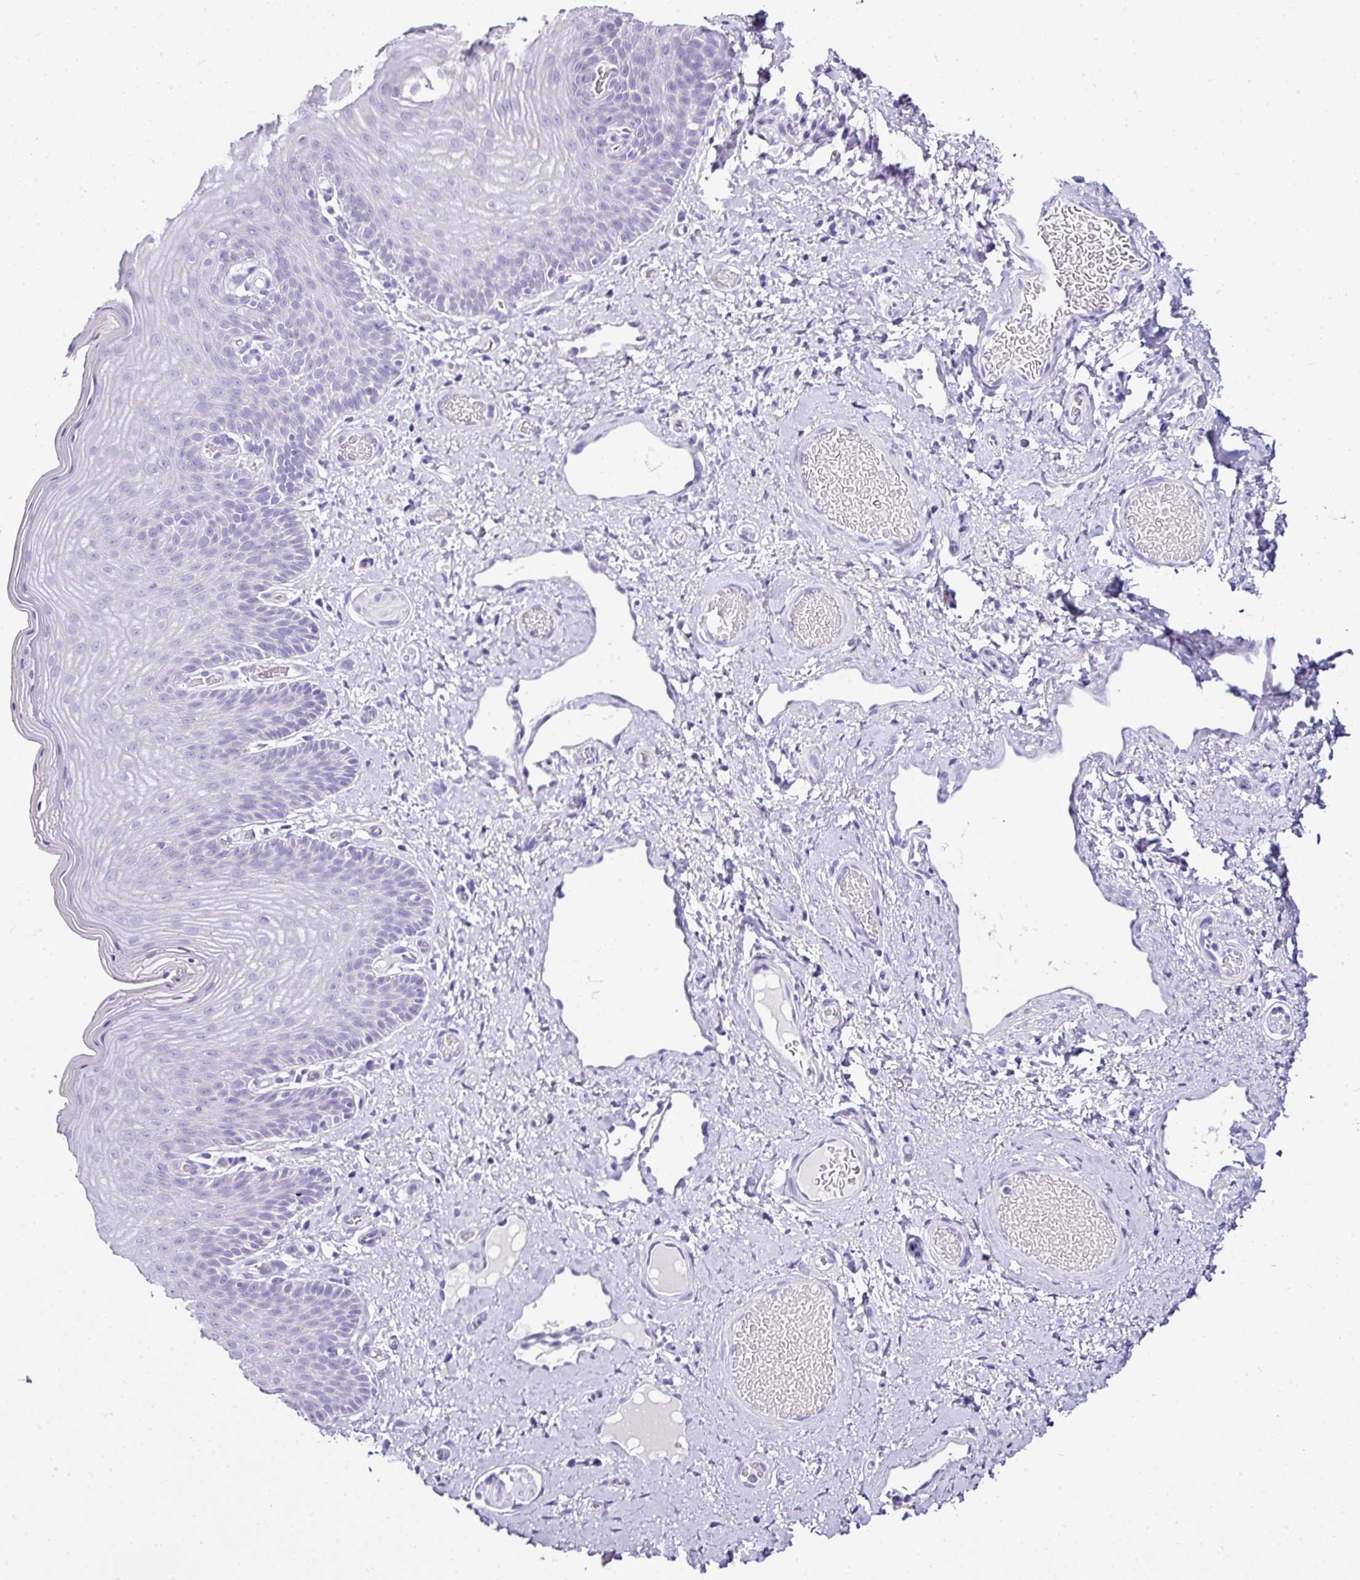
{"staining": {"intensity": "negative", "quantity": "none", "location": "none"}, "tissue": "skin", "cell_type": "Epidermal cells", "image_type": "normal", "snomed": [{"axis": "morphology", "description": "Normal tissue, NOS"}, {"axis": "topography", "description": "Anal"}], "caption": "A high-resolution photomicrograph shows IHC staining of normal skin, which shows no significant staining in epidermal cells. (Brightfield microscopy of DAB immunohistochemistry at high magnification).", "gene": "NAPSA", "patient": {"sex": "female", "age": 40}}